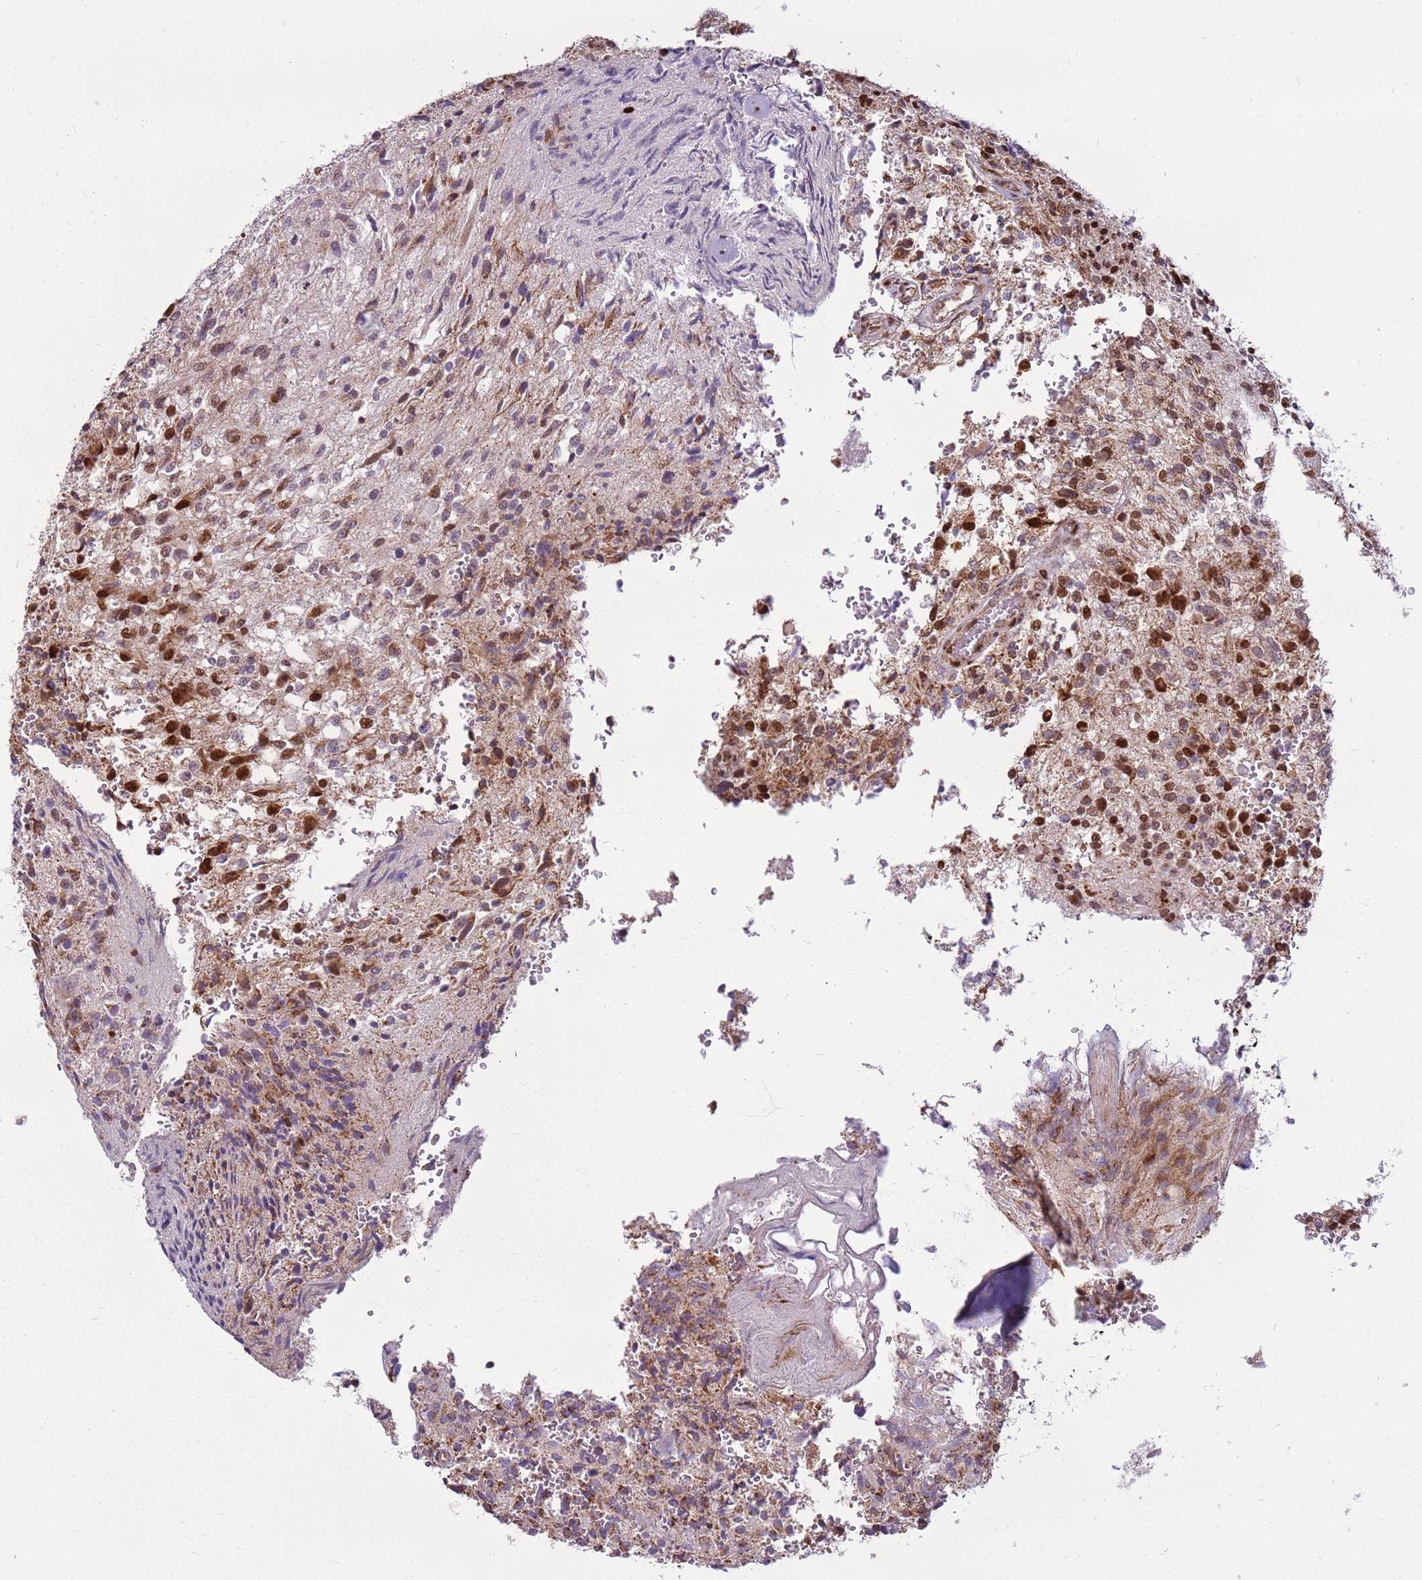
{"staining": {"intensity": "strong", "quantity": "<25%", "location": "cytoplasmic/membranous,nuclear"}, "tissue": "glioma", "cell_type": "Tumor cells", "image_type": "cancer", "snomed": [{"axis": "morphology", "description": "Normal tissue, NOS"}, {"axis": "morphology", "description": "Glioma, malignant, High grade"}, {"axis": "topography", "description": "Cerebral cortex"}], "caption": "Human malignant high-grade glioma stained for a protein (brown) reveals strong cytoplasmic/membranous and nuclear positive expression in approximately <25% of tumor cells.", "gene": "PCTP", "patient": {"sex": "male", "age": 56}}